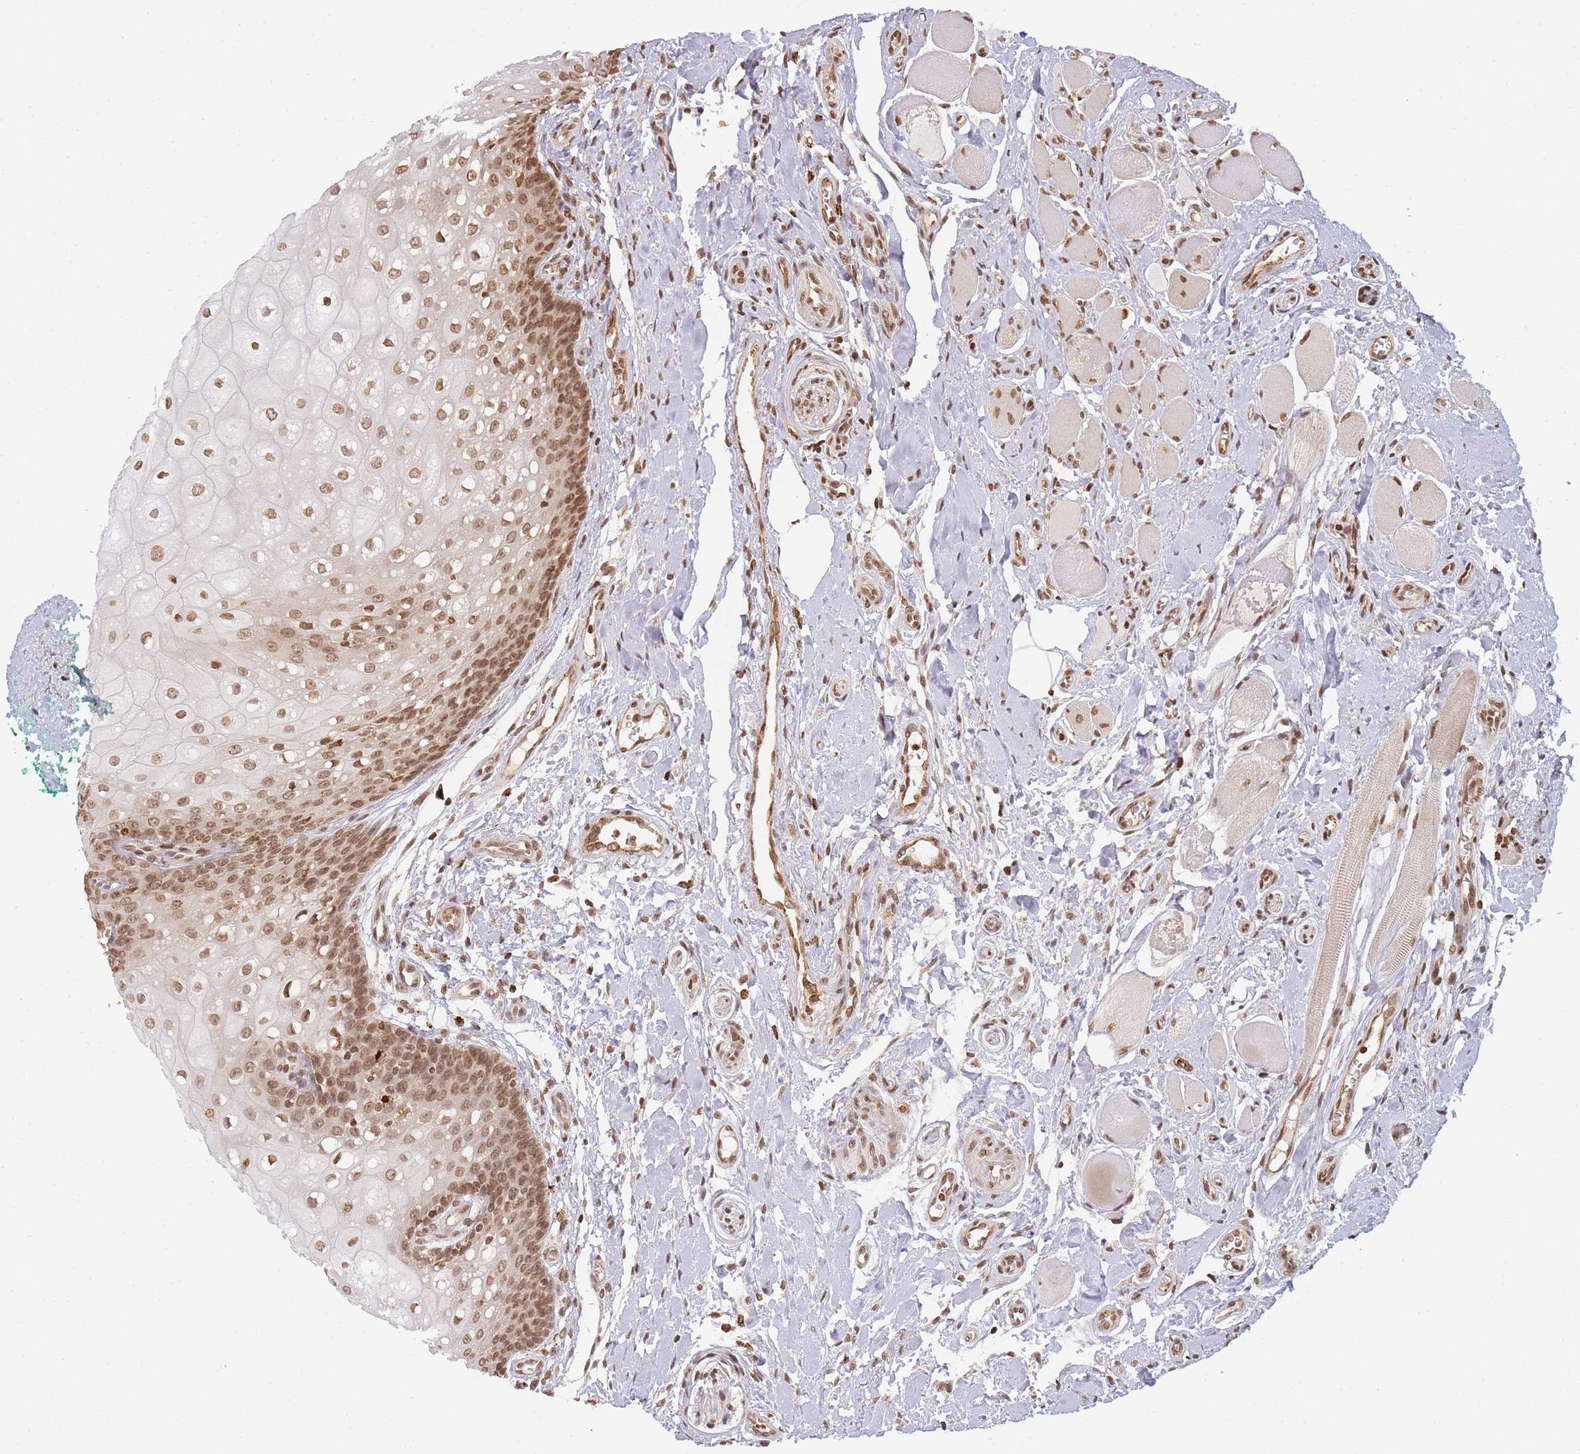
{"staining": {"intensity": "moderate", "quantity": ">75%", "location": "nuclear"}, "tissue": "oral mucosa", "cell_type": "Squamous epithelial cells", "image_type": "normal", "snomed": [{"axis": "morphology", "description": "Normal tissue, NOS"}, {"axis": "morphology", "description": "Squamous cell carcinoma, NOS"}, {"axis": "topography", "description": "Oral tissue"}, {"axis": "topography", "description": "Tounge, NOS"}, {"axis": "topography", "description": "Head-Neck"}], "caption": "Immunohistochemical staining of normal oral mucosa demonstrates moderate nuclear protein positivity in about >75% of squamous epithelial cells. (DAB (3,3'-diaminobenzidine) IHC, brown staining for protein, blue staining for nuclei).", "gene": "WWTR1", "patient": {"sex": "male", "age": 79}}